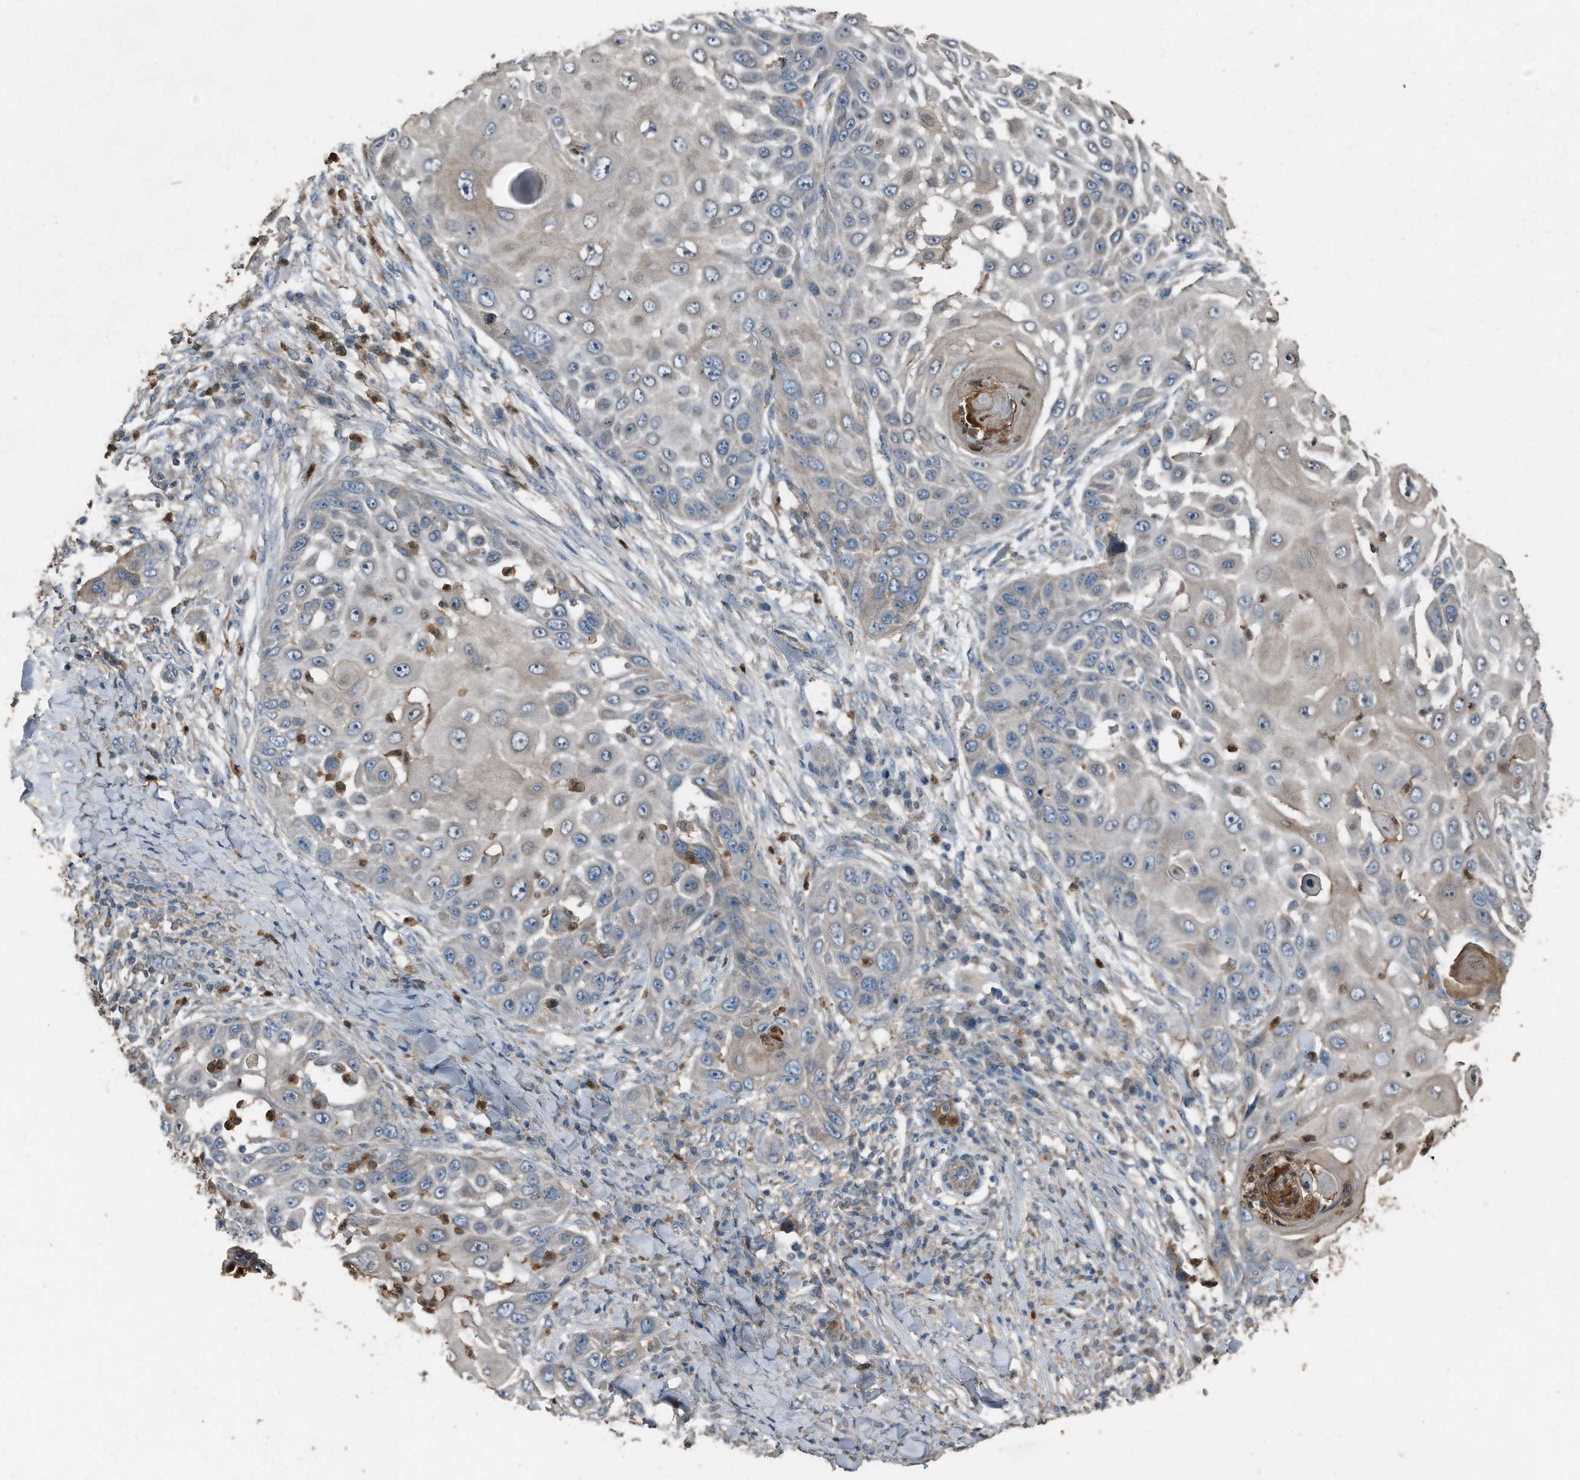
{"staining": {"intensity": "negative", "quantity": "none", "location": "none"}, "tissue": "skin cancer", "cell_type": "Tumor cells", "image_type": "cancer", "snomed": [{"axis": "morphology", "description": "Squamous cell carcinoma, NOS"}, {"axis": "topography", "description": "Skin"}], "caption": "Immunohistochemistry (IHC) of skin cancer reveals no expression in tumor cells. (Stains: DAB (3,3'-diaminobenzidine) IHC with hematoxylin counter stain, Microscopy: brightfield microscopy at high magnification).", "gene": "C9", "patient": {"sex": "female", "age": 44}}